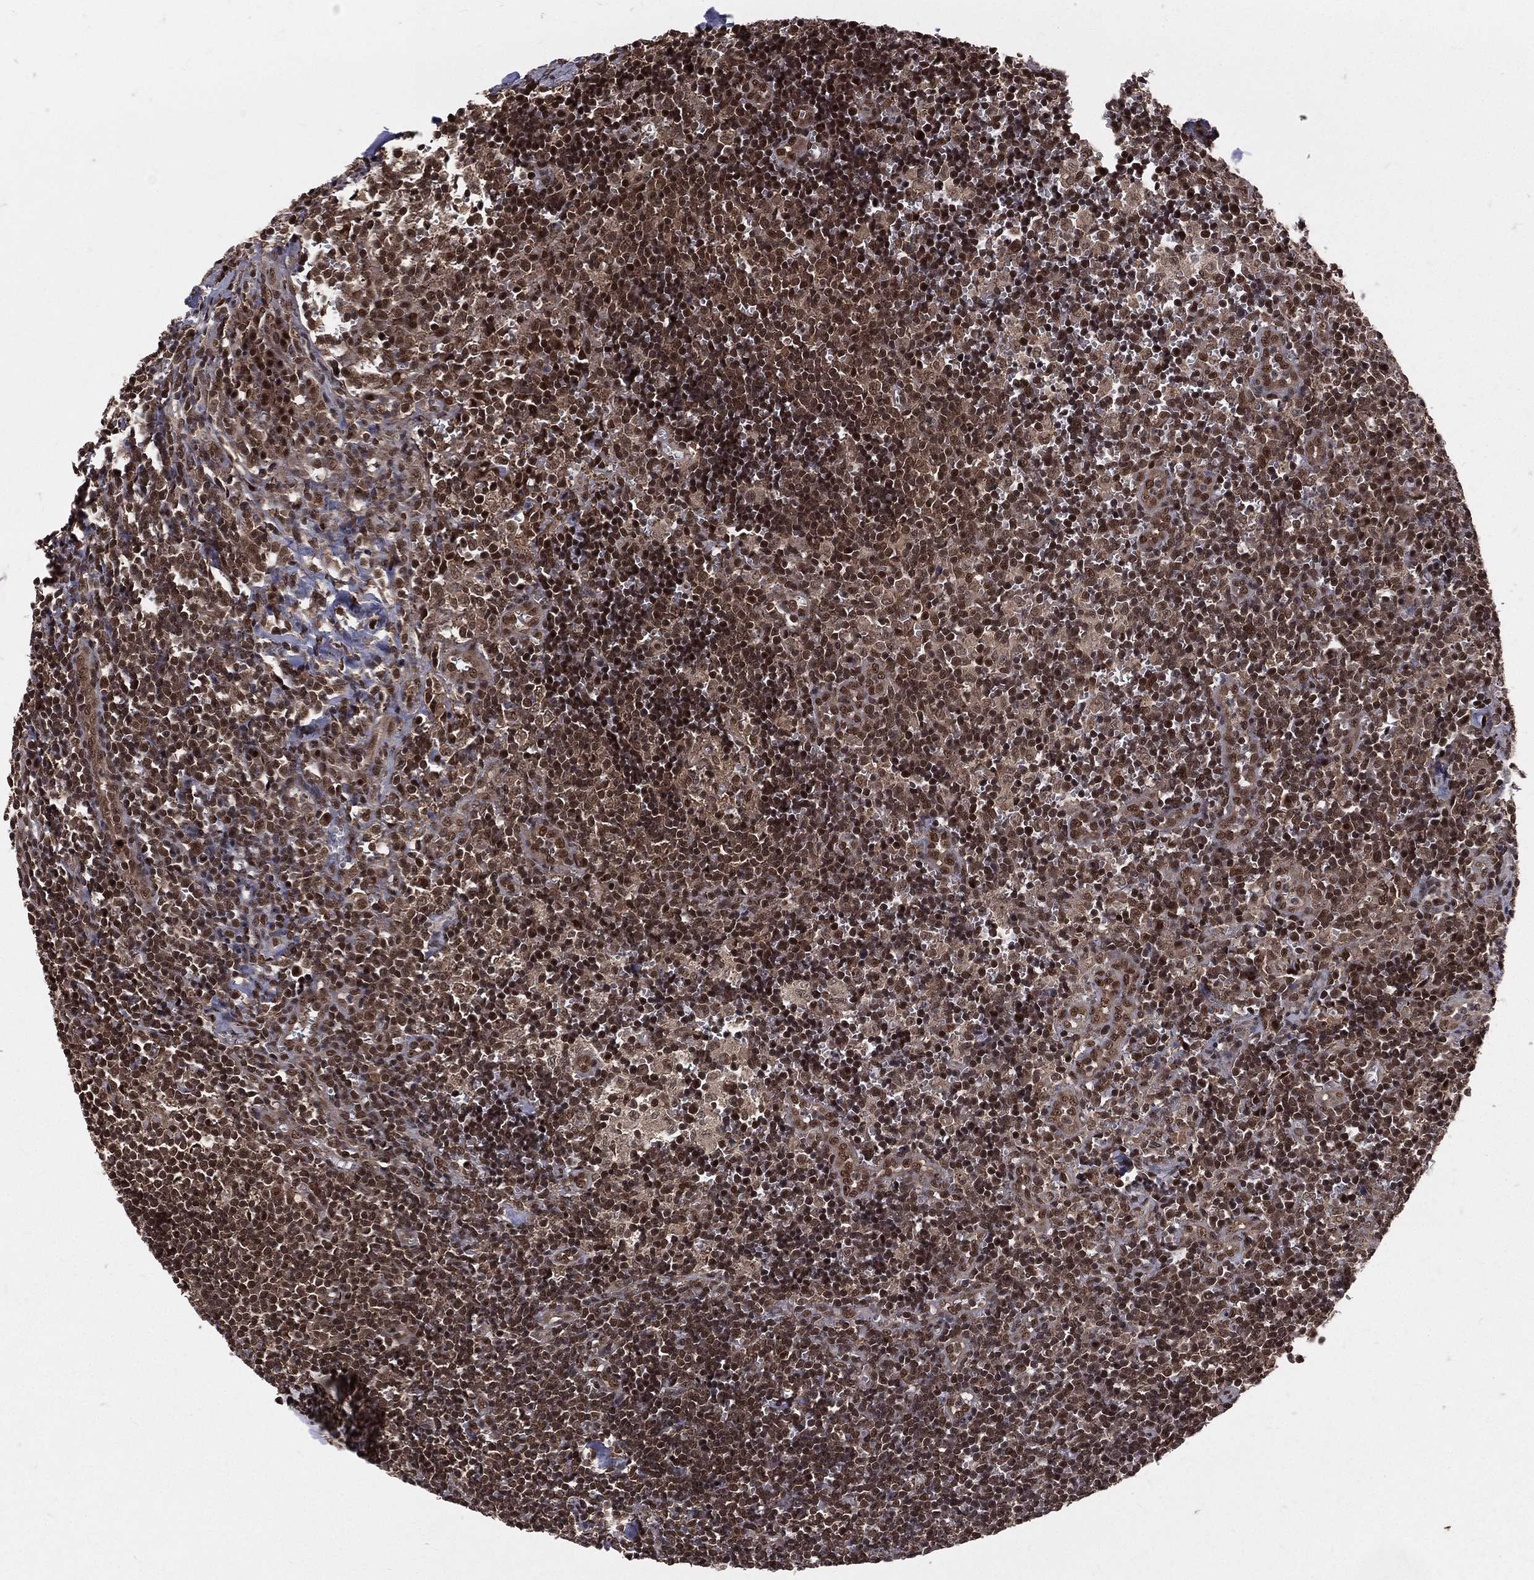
{"staining": {"intensity": "moderate", "quantity": ">75%", "location": "nuclear"}, "tissue": "lymph node", "cell_type": "Non-germinal center cells", "image_type": "normal", "snomed": [{"axis": "morphology", "description": "Normal tissue, NOS"}, {"axis": "topography", "description": "Lymph node"}, {"axis": "topography", "description": "Salivary gland"}], "caption": "IHC of benign lymph node displays medium levels of moderate nuclear positivity in approximately >75% of non-germinal center cells. (brown staining indicates protein expression, while blue staining denotes nuclei).", "gene": "COPS4", "patient": {"sex": "male", "age": 78}}